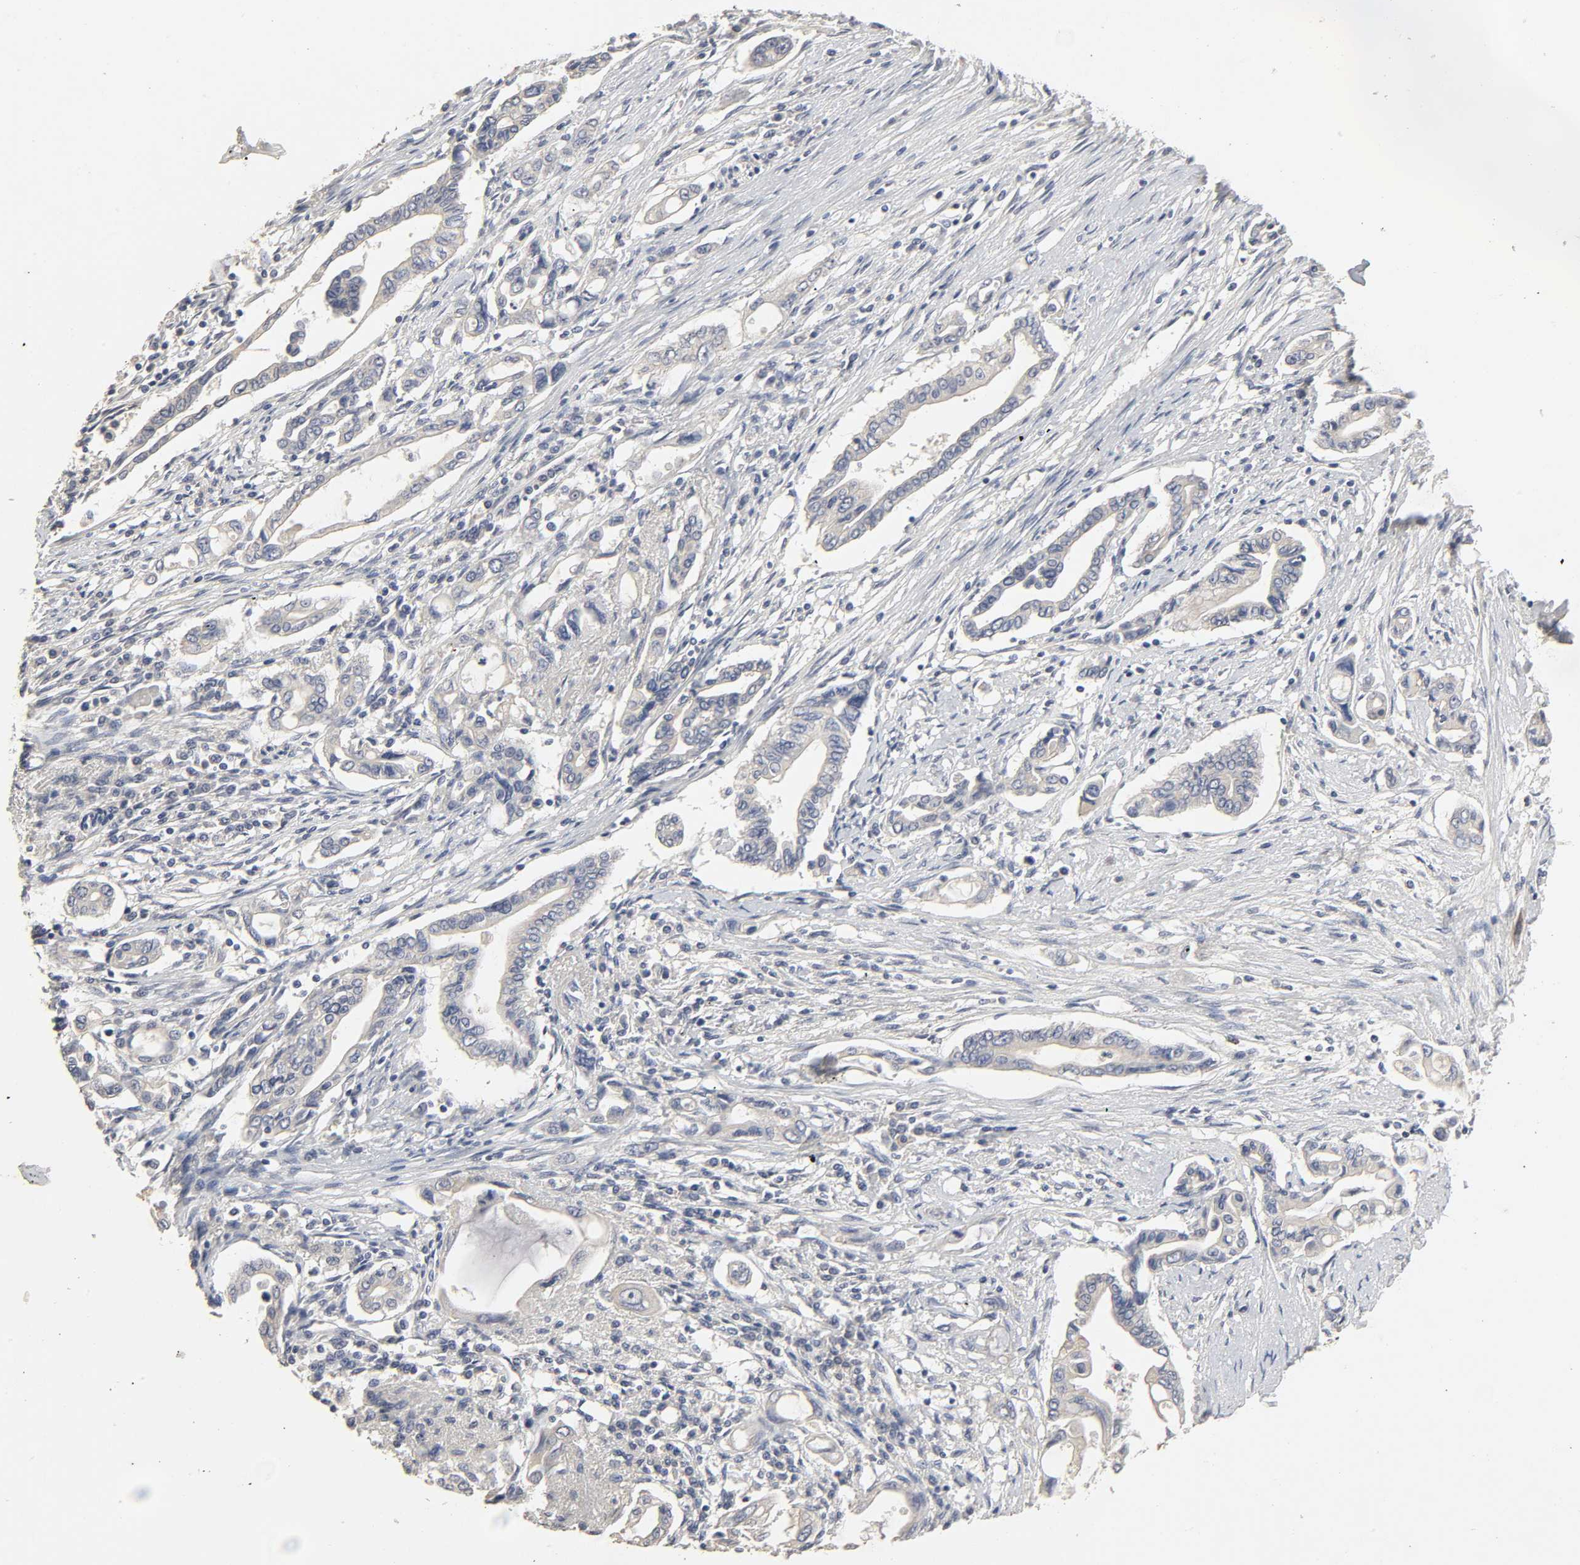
{"staining": {"intensity": "negative", "quantity": "none", "location": "none"}, "tissue": "pancreatic cancer", "cell_type": "Tumor cells", "image_type": "cancer", "snomed": [{"axis": "morphology", "description": "Adenocarcinoma, NOS"}, {"axis": "topography", "description": "Pancreas"}], "caption": "Immunohistochemistry (IHC) photomicrograph of neoplastic tissue: pancreatic cancer (adenocarcinoma) stained with DAB (3,3'-diaminobenzidine) demonstrates no significant protein positivity in tumor cells.", "gene": "SLC10A2", "patient": {"sex": "female", "age": 57}}